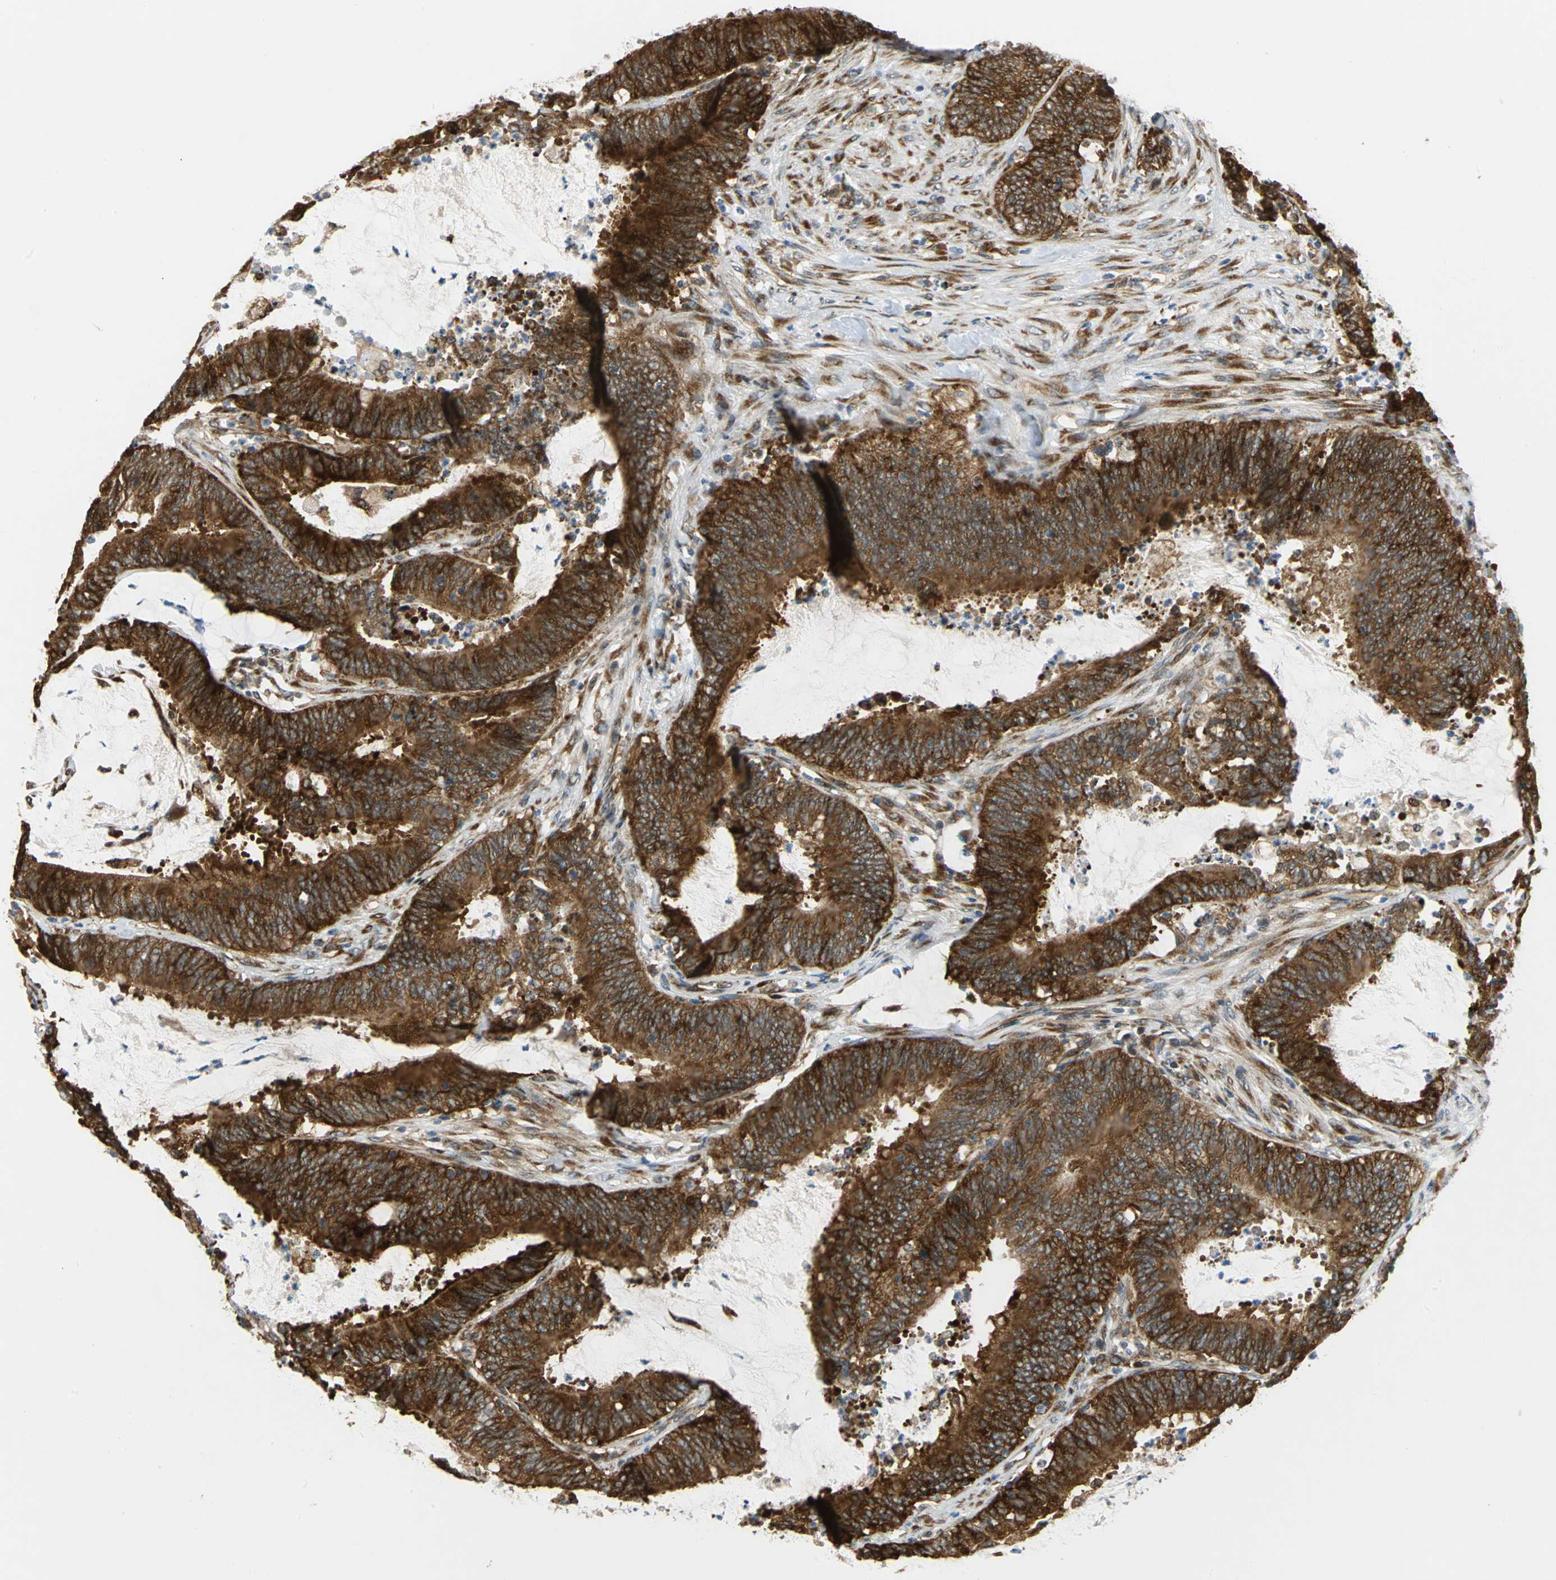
{"staining": {"intensity": "strong", "quantity": ">75%", "location": "cytoplasmic/membranous"}, "tissue": "colorectal cancer", "cell_type": "Tumor cells", "image_type": "cancer", "snomed": [{"axis": "morphology", "description": "Adenocarcinoma, NOS"}, {"axis": "topography", "description": "Rectum"}], "caption": "This histopathology image reveals IHC staining of colorectal adenocarcinoma, with high strong cytoplasmic/membranous positivity in about >75% of tumor cells.", "gene": "YBX1", "patient": {"sex": "female", "age": 66}}